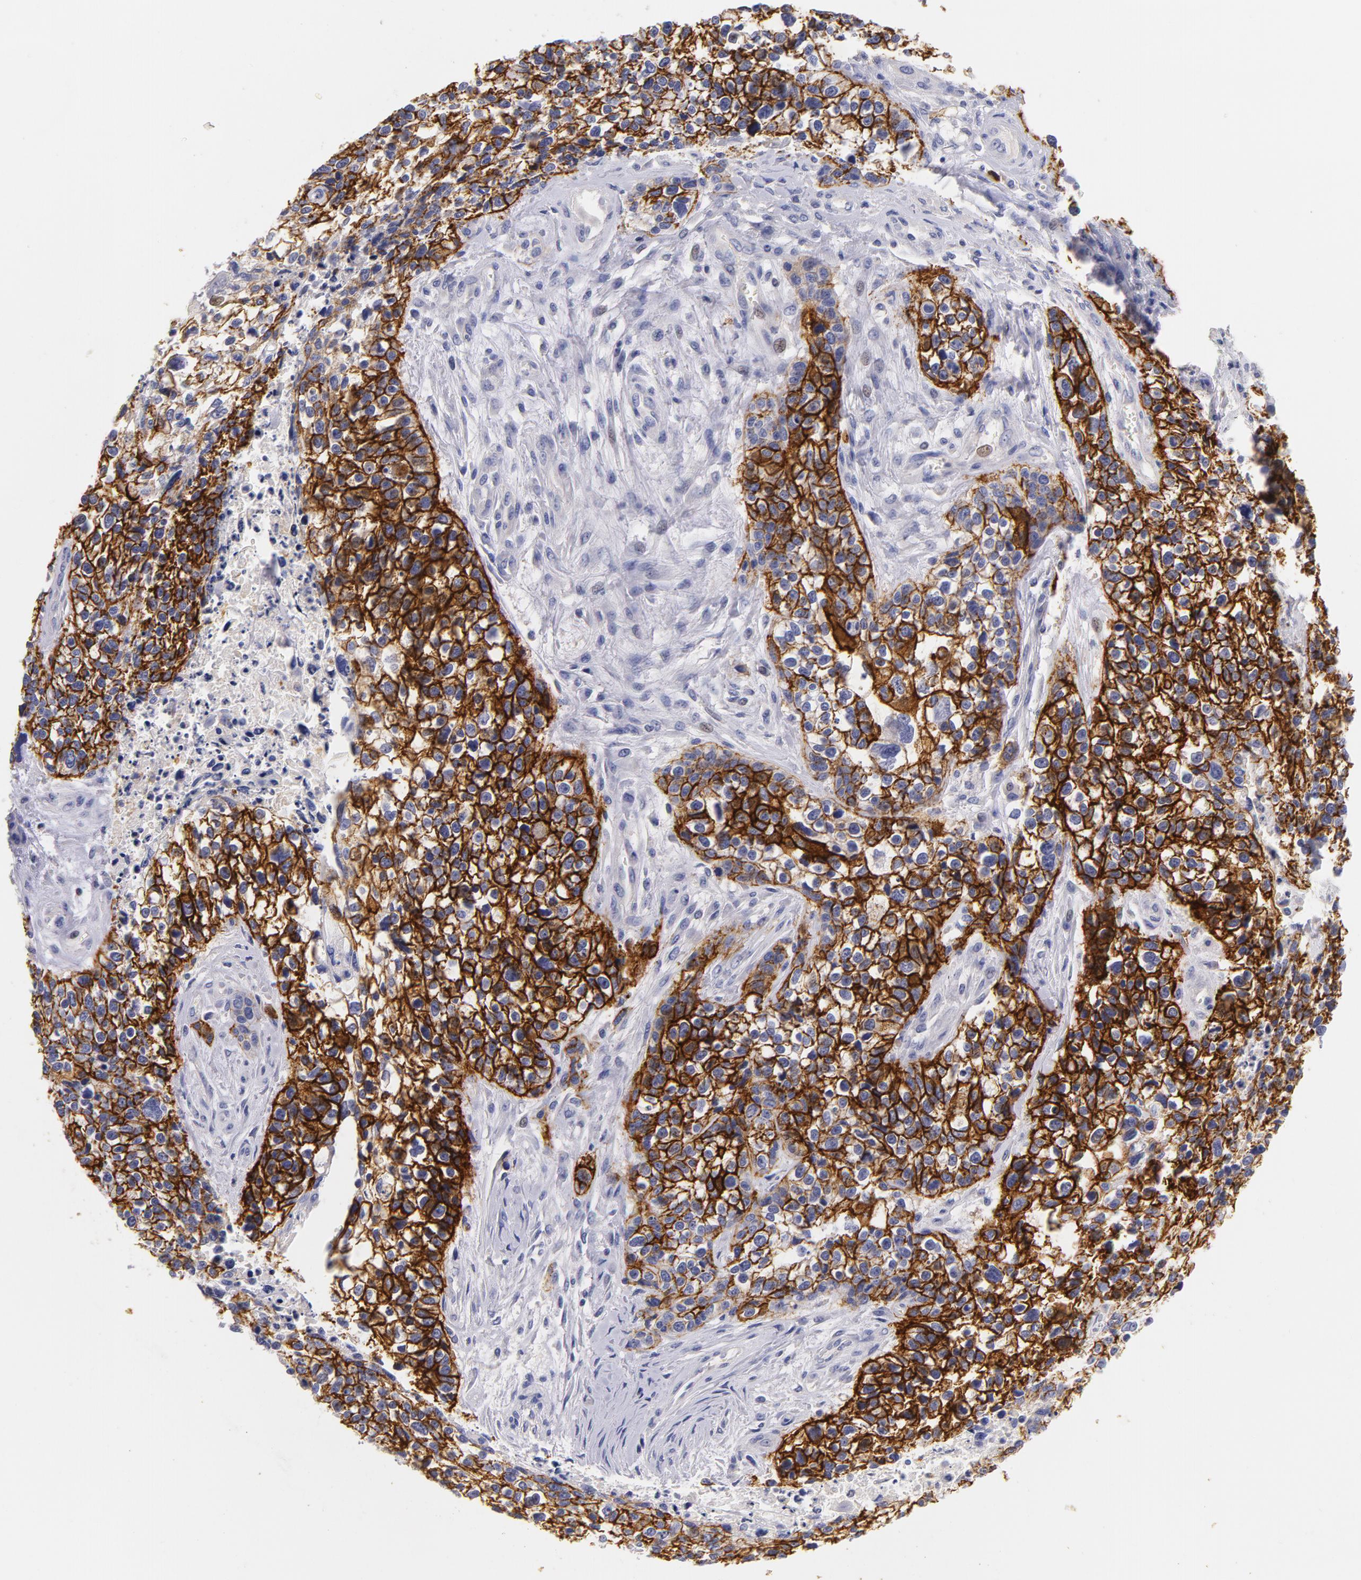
{"staining": {"intensity": "strong", "quantity": ">75%", "location": "cytoplasmic/membranous"}, "tissue": "lung cancer", "cell_type": "Tumor cells", "image_type": "cancer", "snomed": [{"axis": "morphology", "description": "Squamous cell carcinoma, NOS"}, {"axis": "topography", "description": "Lymph node"}, {"axis": "topography", "description": "Lung"}], "caption": "Immunohistochemical staining of squamous cell carcinoma (lung) demonstrates high levels of strong cytoplasmic/membranous expression in about >75% of tumor cells. (Brightfield microscopy of DAB IHC at high magnification).", "gene": "CD44", "patient": {"sex": "male", "age": 74}}